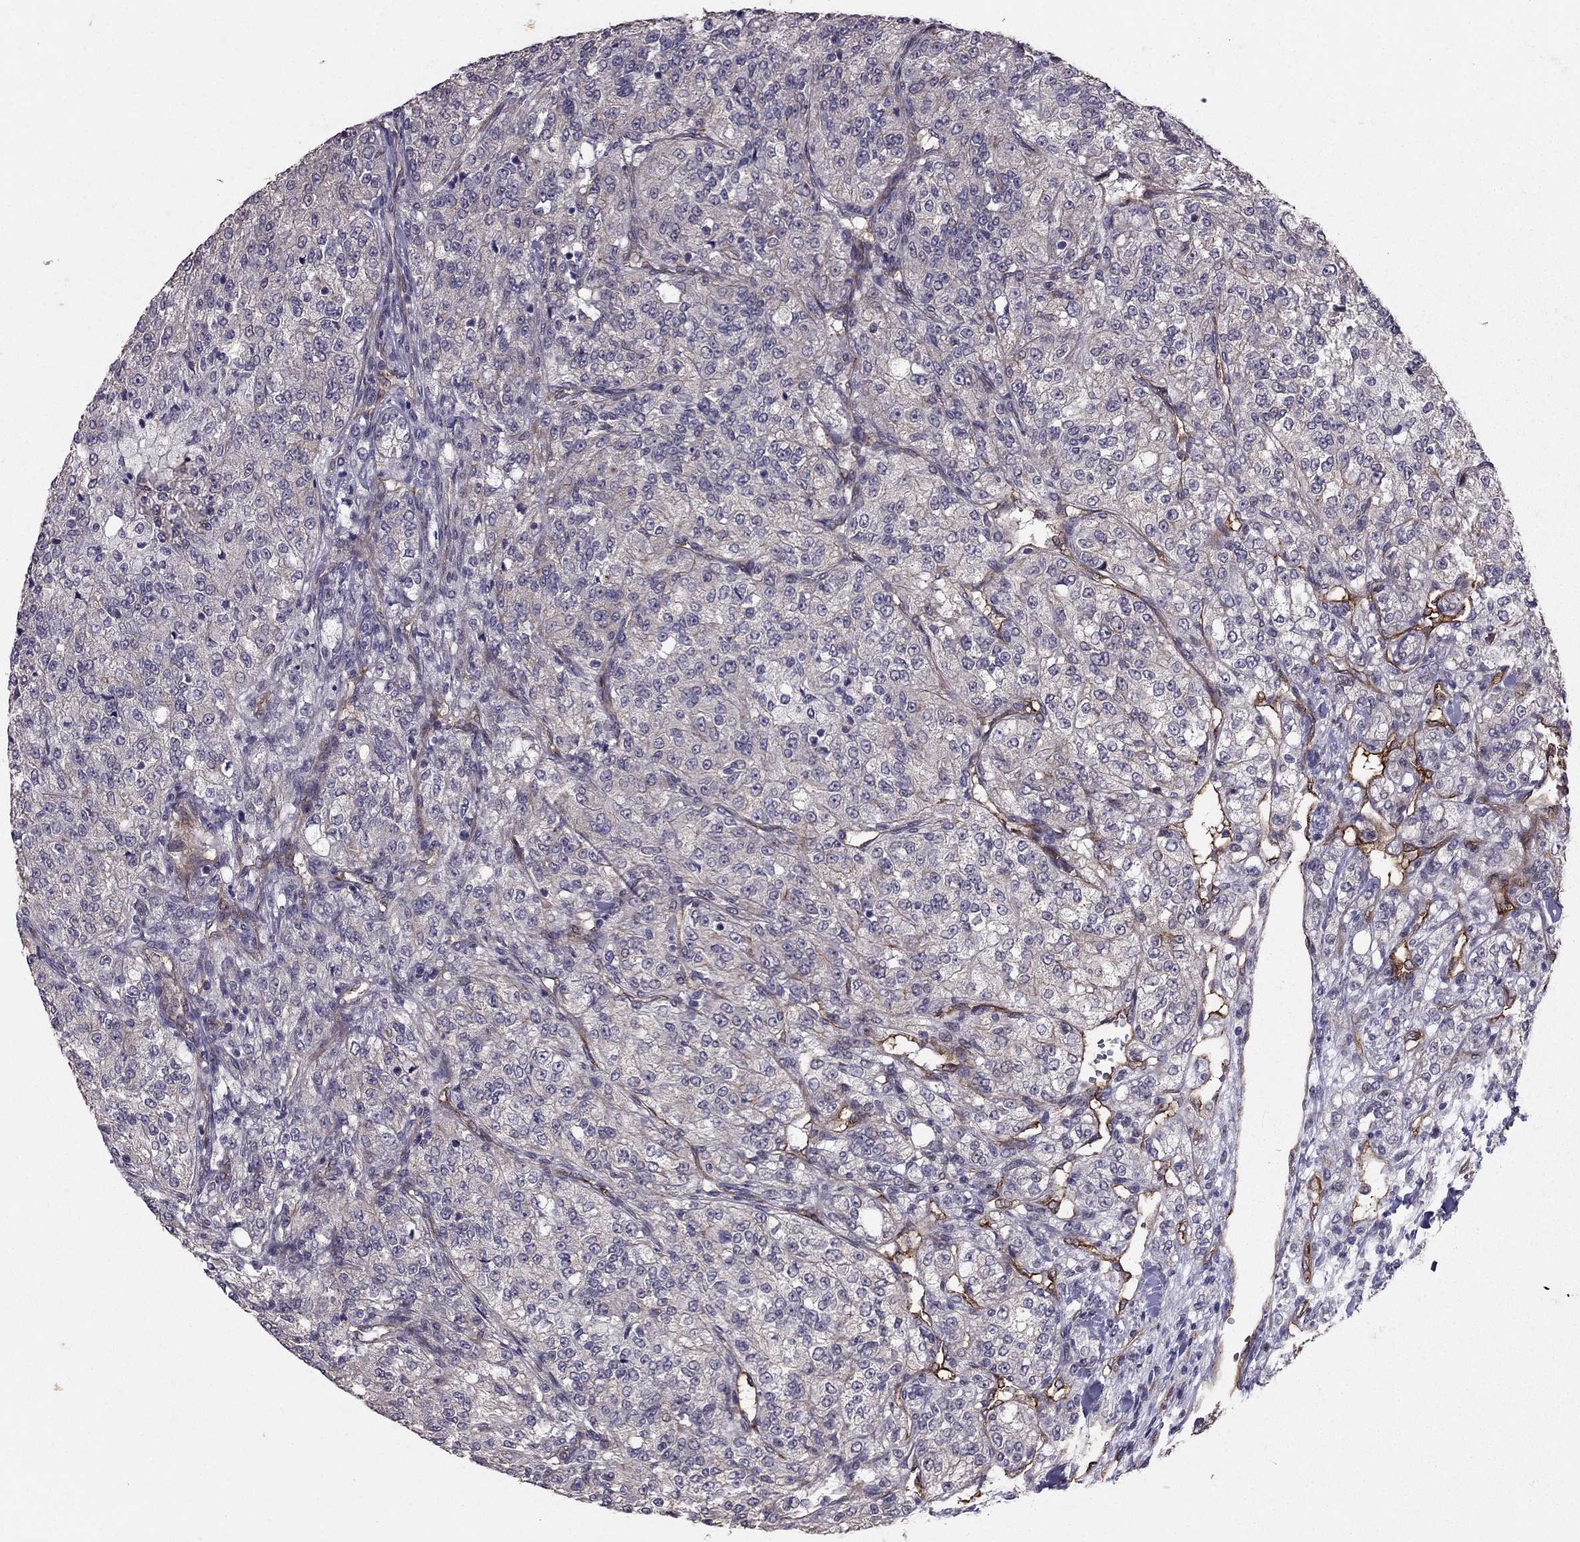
{"staining": {"intensity": "negative", "quantity": "none", "location": "none"}, "tissue": "renal cancer", "cell_type": "Tumor cells", "image_type": "cancer", "snomed": [{"axis": "morphology", "description": "Adenocarcinoma, NOS"}, {"axis": "topography", "description": "Kidney"}], "caption": "Human adenocarcinoma (renal) stained for a protein using immunohistochemistry demonstrates no positivity in tumor cells.", "gene": "RASIP1", "patient": {"sex": "female", "age": 63}}